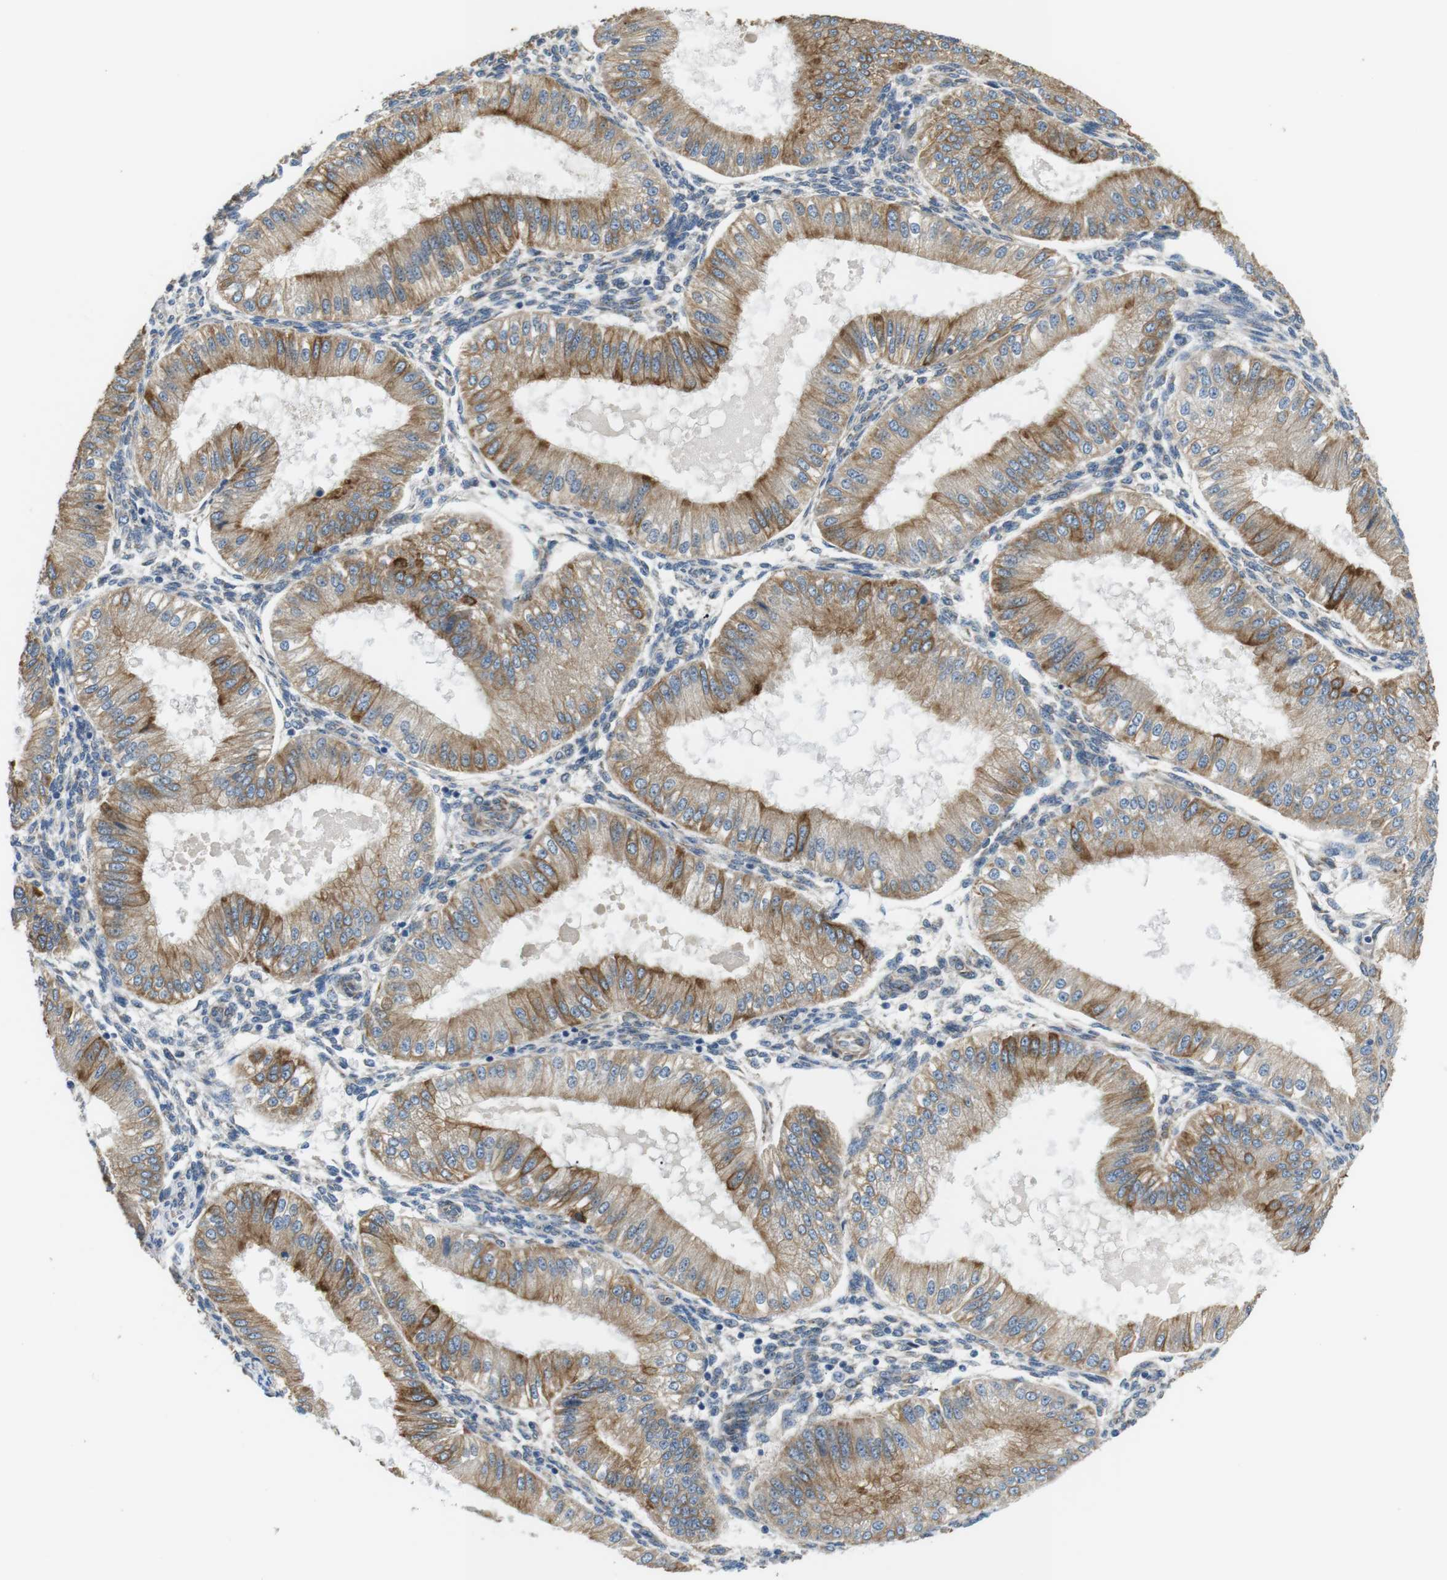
{"staining": {"intensity": "negative", "quantity": "none", "location": "none"}, "tissue": "endometrium", "cell_type": "Cells in endometrial stroma", "image_type": "normal", "snomed": [{"axis": "morphology", "description": "Normal tissue, NOS"}, {"axis": "topography", "description": "Endometrium"}], "caption": "Immunohistochemistry image of unremarkable human endometrium stained for a protein (brown), which shows no staining in cells in endometrial stroma.", "gene": "UNC5CL", "patient": {"sex": "female", "age": 39}}